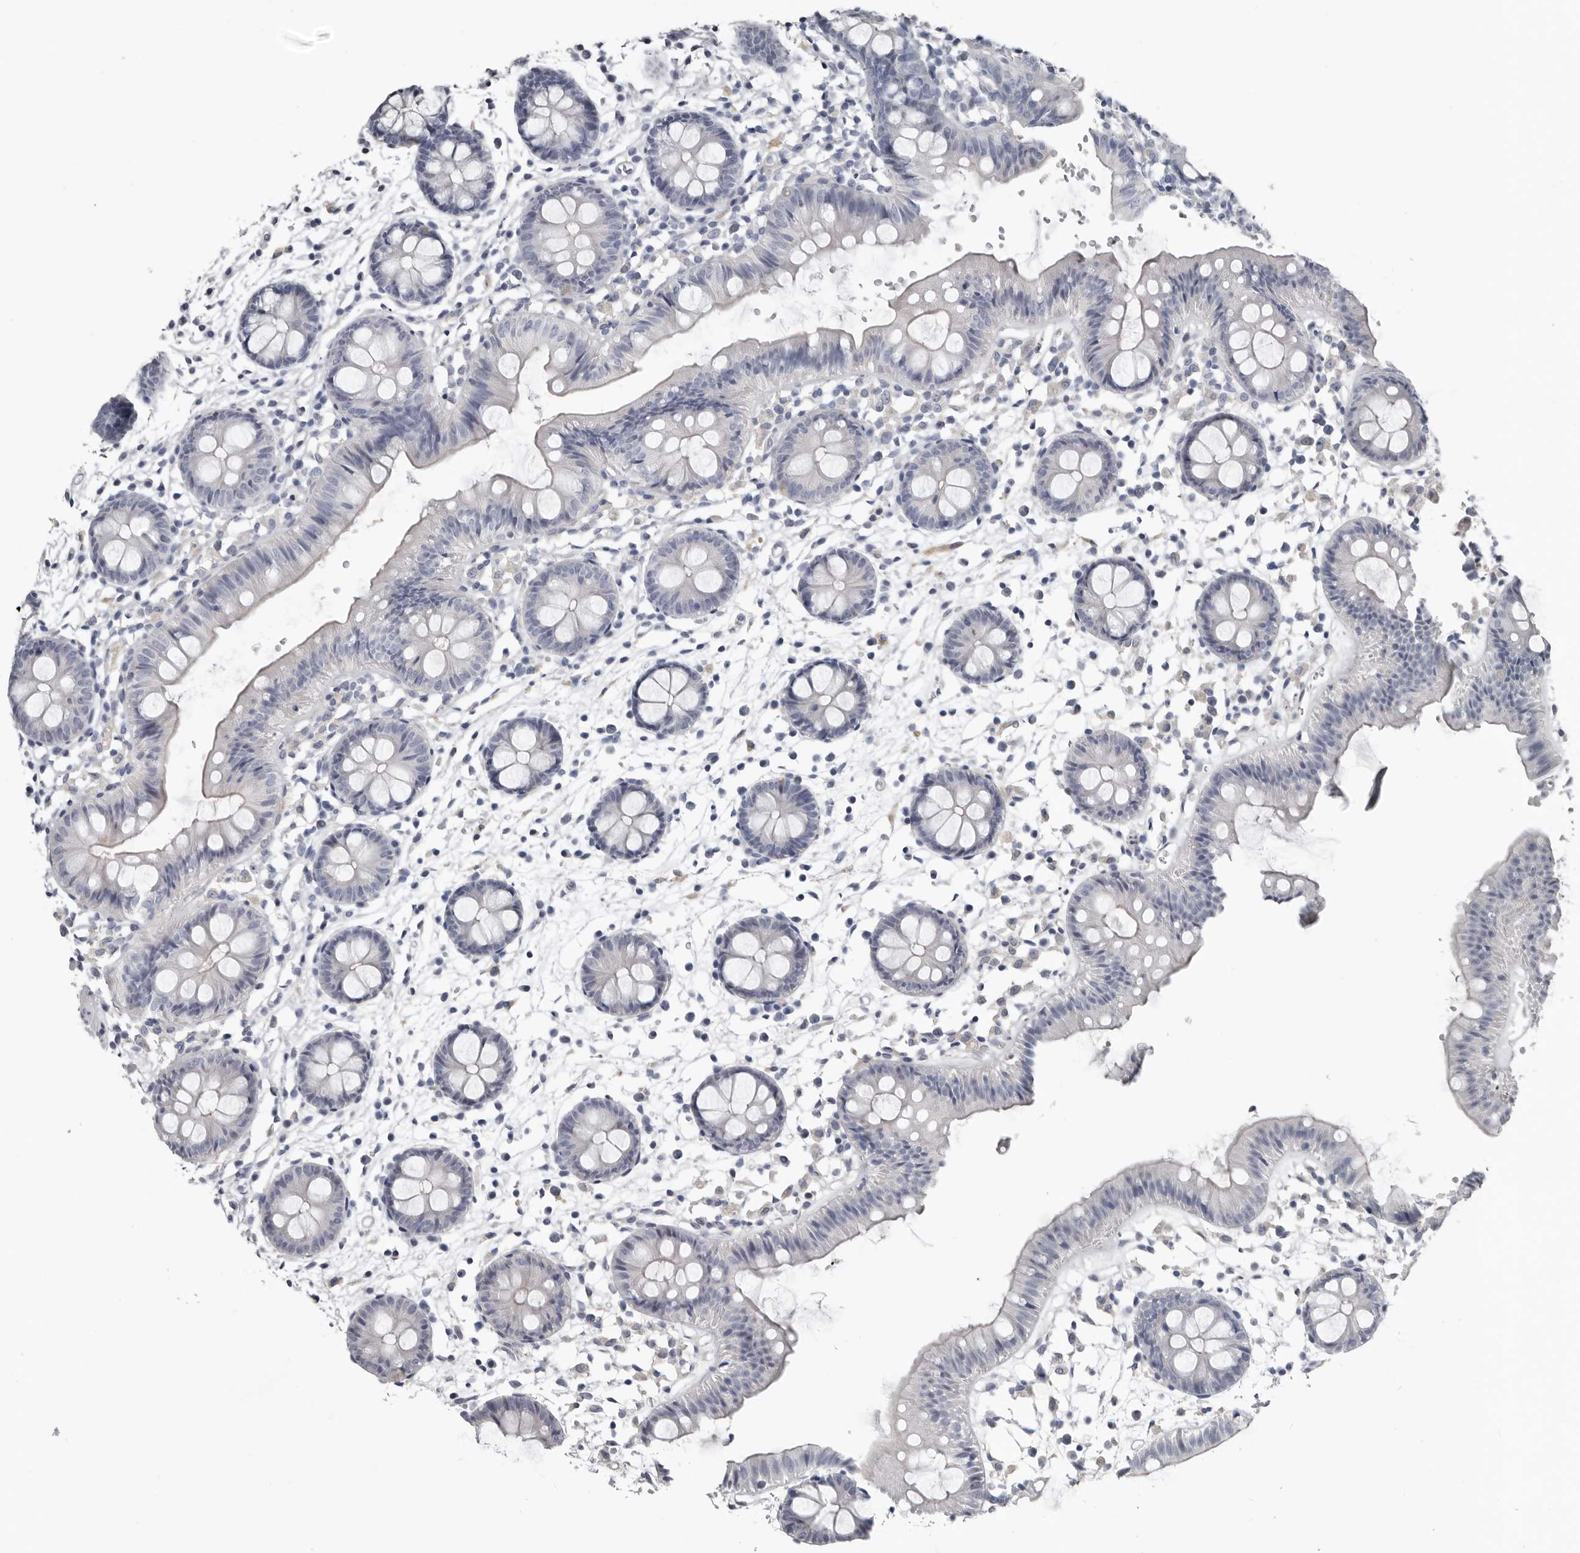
{"staining": {"intensity": "negative", "quantity": "none", "location": "none"}, "tissue": "colon", "cell_type": "Endothelial cells", "image_type": "normal", "snomed": [{"axis": "morphology", "description": "Normal tissue, NOS"}, {"axis": "topography", "description": "Colon"}], "caption": "Immunohistochemical staining of unremarkable colon reveals no significant staining in endothelial cells. Brightfield microscopy of immunohistochemistry stained with DAB (brown) and hematoxylin (blue), captured at high magnification.", "gene": "FABP7", "patient": {"sex": "male", "age": 56}}